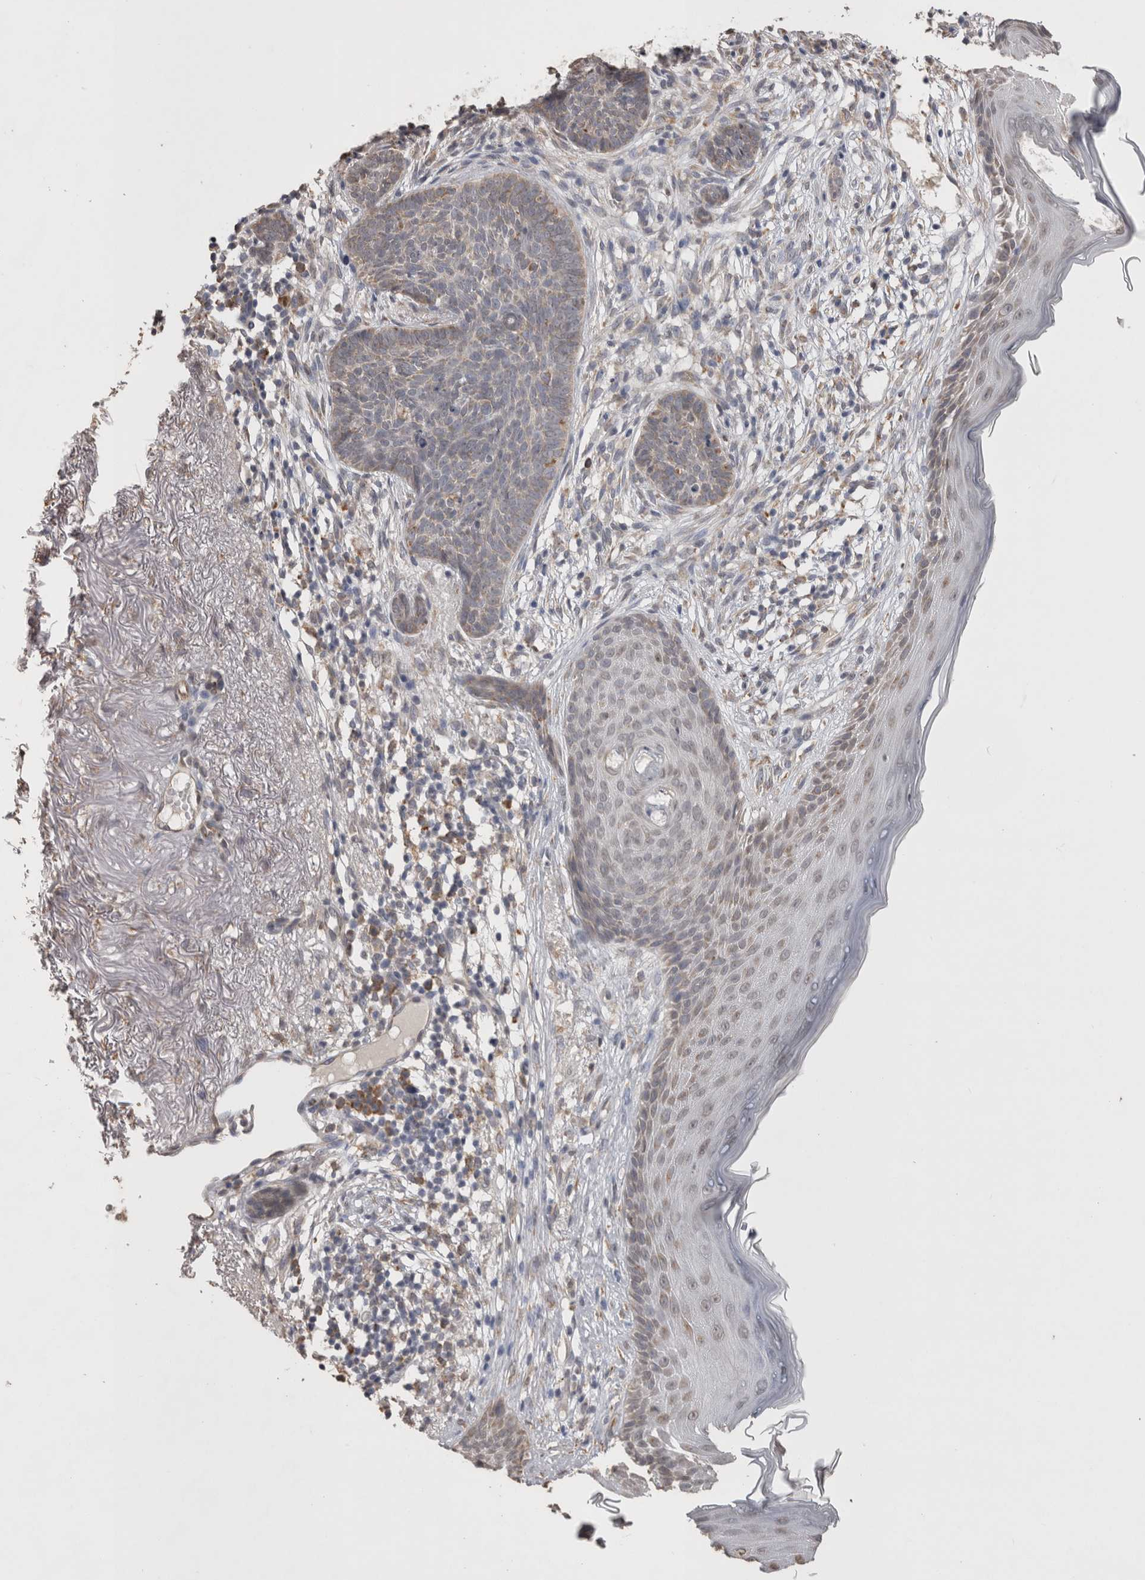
{"staining": {"intensity": "weak", "quantity": "<25%", "location": "cytoplasmic/membranous"}, "tissue": "skin cancer", "cell_type": "Tumor cells", "image_type": "cancer", "snomed": [{"axis": "morphology", "description": "Basal cell carcinoma"}, {"axis": "topography", "description": "Skin"}], "caption": "IHC of human skin cancer demonstrates no positivity in tumor cells. (DAB (3,3'-diaminobenzidine) immunohistochemistry (IHC) with hematoxylin counter stain).", "gene": "NOMO1", "patient": {"sex": "female", "age": 70}}